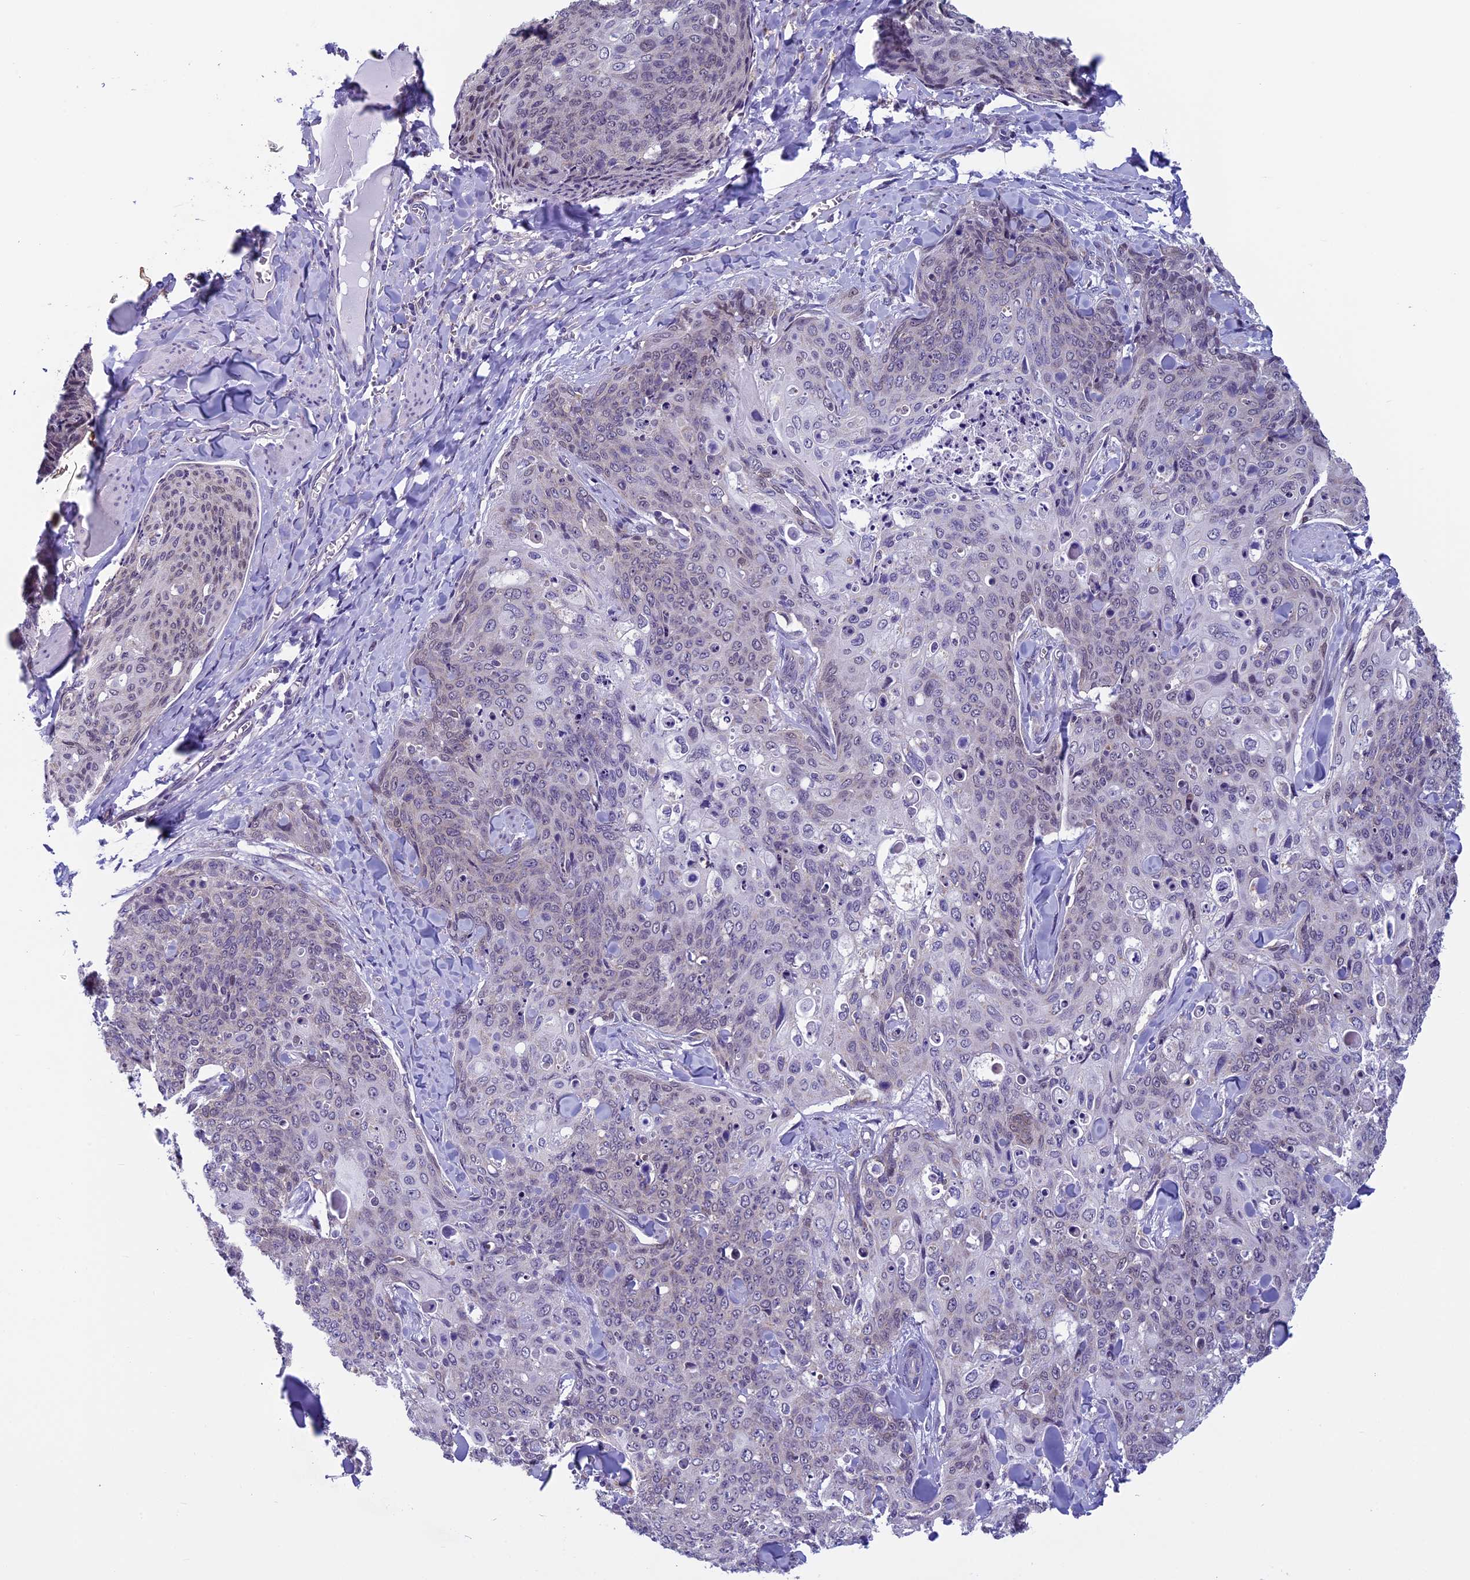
{"staining": {"intensity": "negative", "quantity": "none", "location": "none"}, "tissue": "skin cancer", "cell_type": "Tumor cells", "image_type": "cancer", "snomed": [{"axis": "morphology", "description": "Squamous cell carcinoma, NOS"}, {"axis": "topography", "description": "Skin"}, {"axis": "topography", "description": "Vulva"}], "caption": "Histopathology image shows no protein expression in tumor cells of squamous cell carcinoma (skin) tissue.", "gene": "ZNF317", "patient": {"sex": "female", "age": 85}}